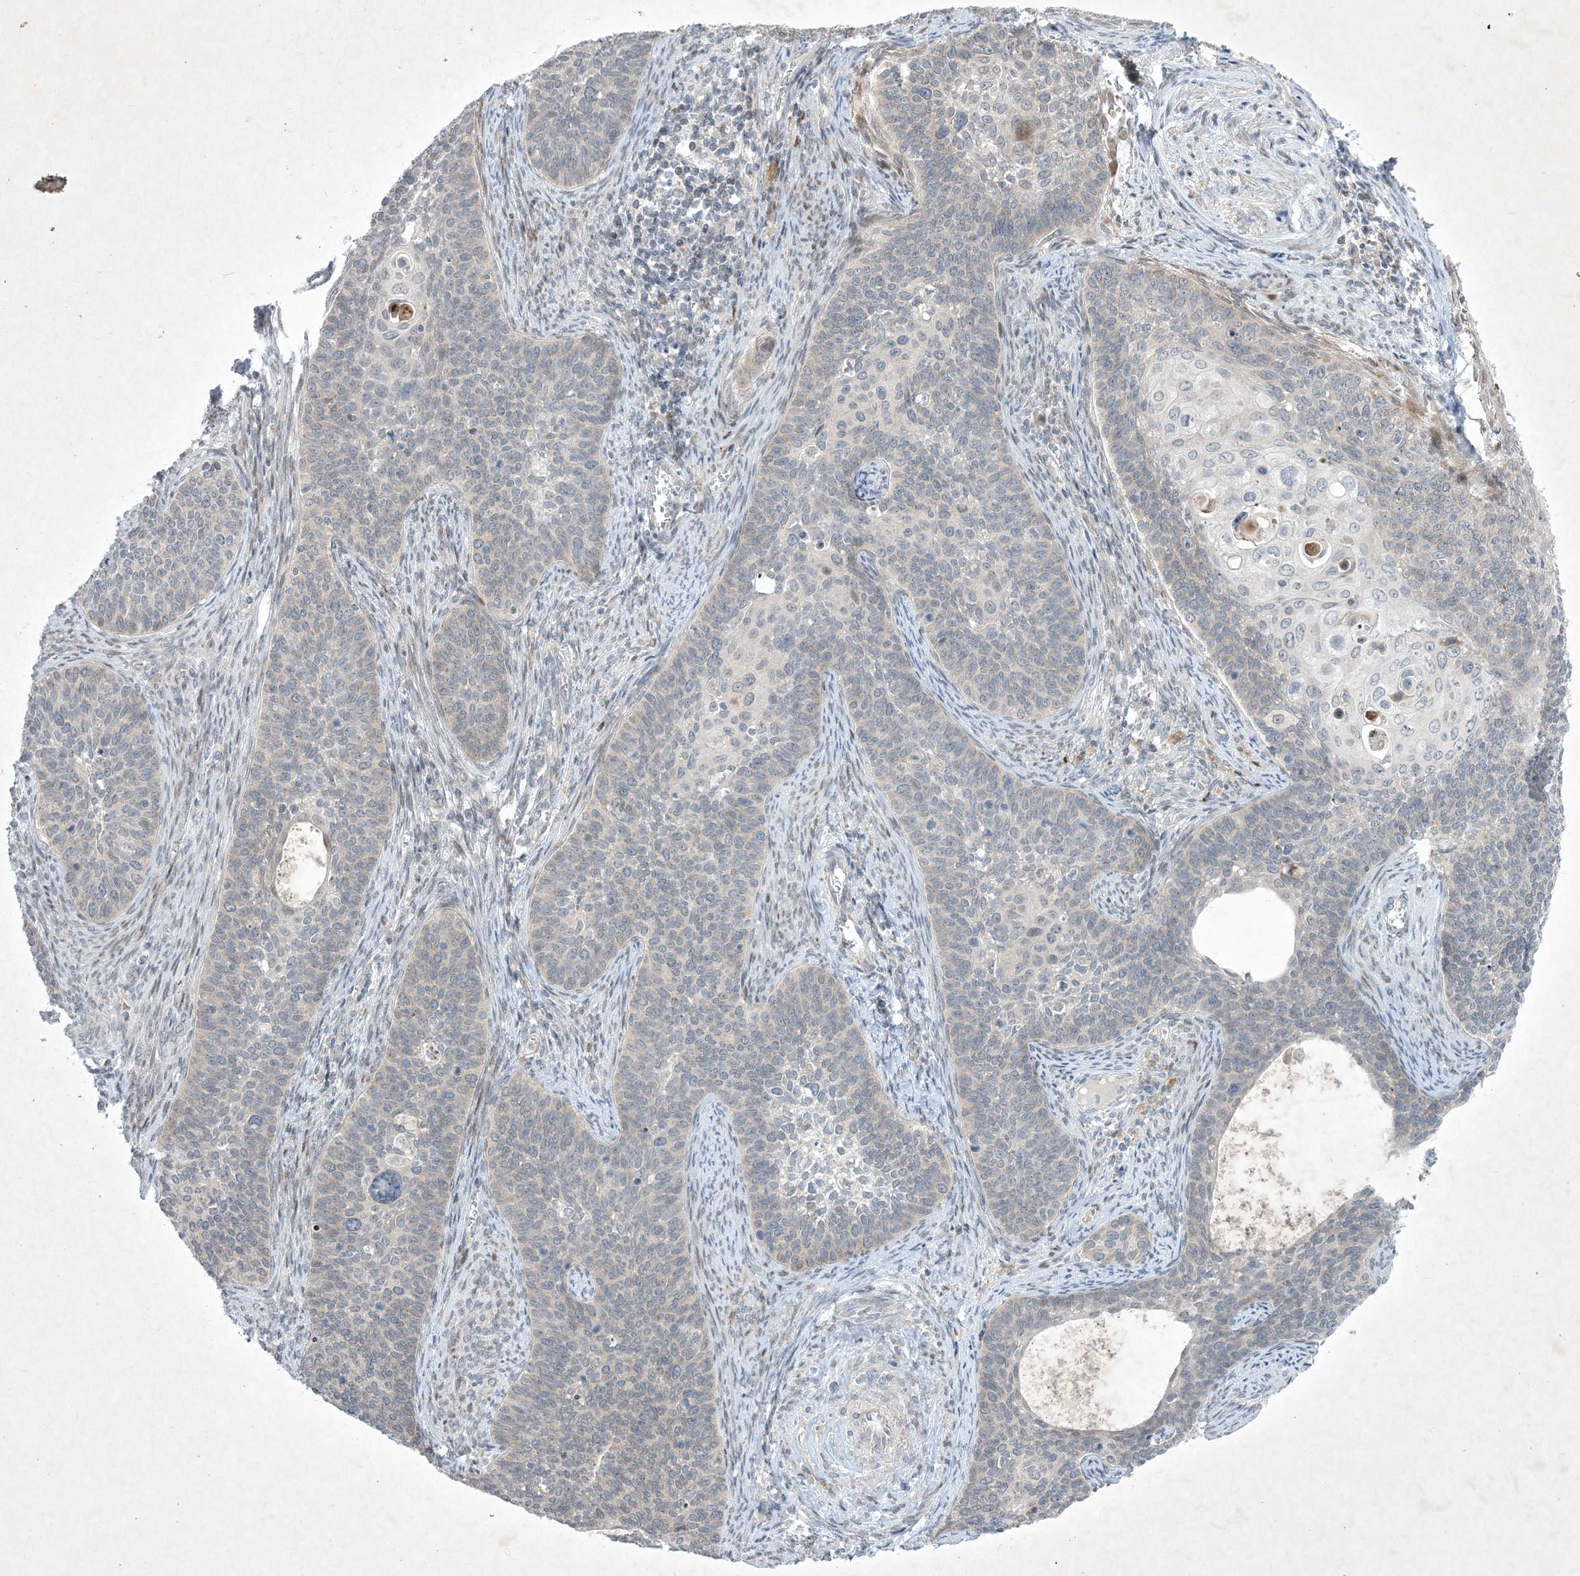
{"staining": {"intensity": "negative", "quantity": "none", "location": "none"}, "tissue": "cervical cancer", "cell_type": "Tumor cells", "image_type": "cancer", "snomed": [{"axis": "morphology", "description": "Squamous cell carcinoma, NOS"}, {"axis": "topography", "description": "Cervix"}], "caption": "Squamous cell carcinoma (cervical) stained for a protein using IHC displays no staining tumor cells.", "gene": "SOGA3", "patient": {"sex": "female", "age": 33}}